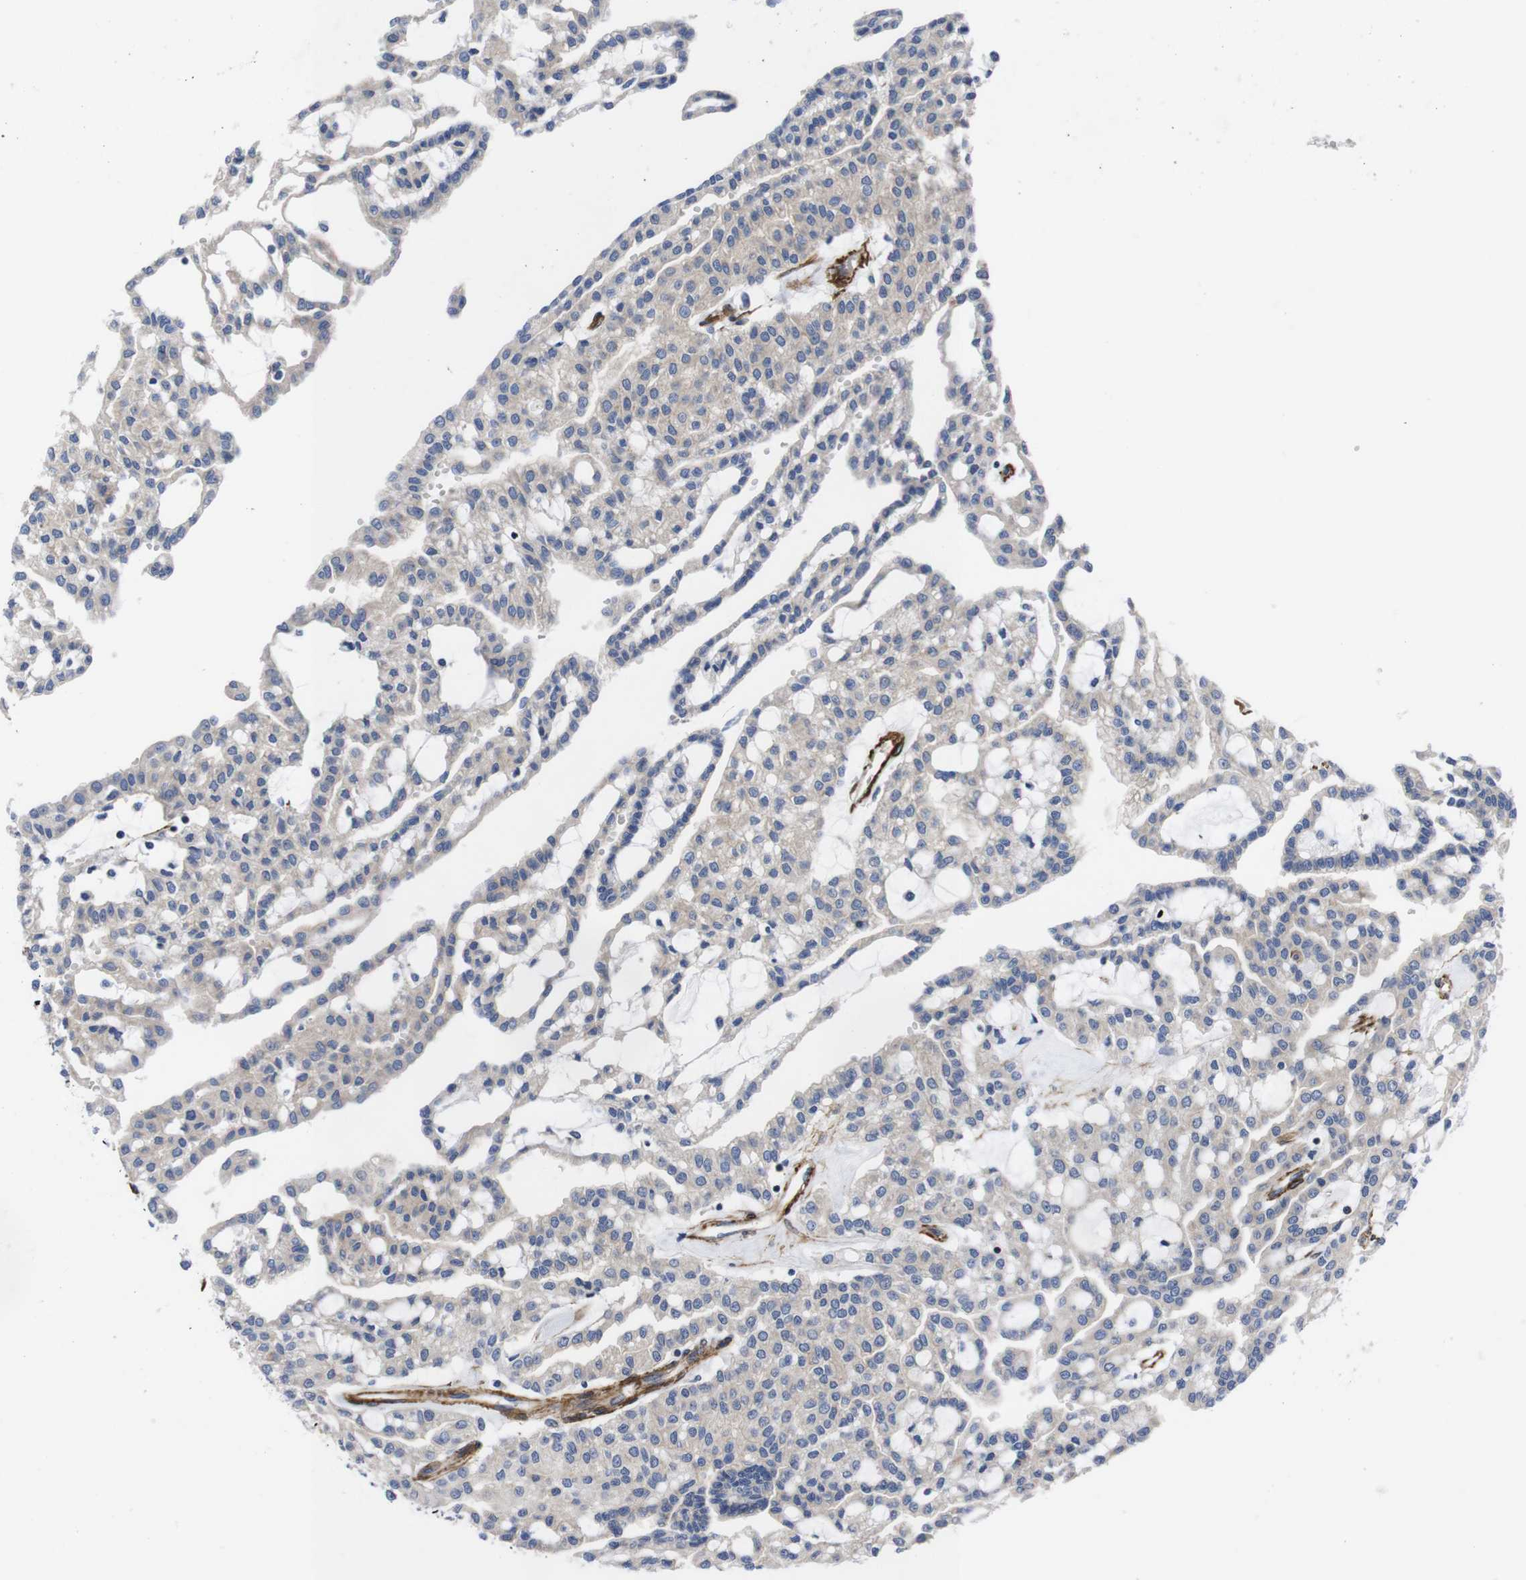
{"staining": {"intensity": "negative", "quantity": "none", "location": "none"}, "tissue": "renal cancer", "cell_type": "Tumor cells", "image_type": "cancer", "snomed": [{"axis": "morphology", "description": "Adenocarcinoma, NOS"}, {"axis": "topography", "description": "Kidney"}], "caption": "IHC of human renal cancer reveals no positivity in tumor cells. (Stains: DAB IHC with hematoxylin counter stain, Microscopy: brightfield microscopy at high magnification).", "gene": "WNT10A", "patient": {"sex": "male", "age": 63}}